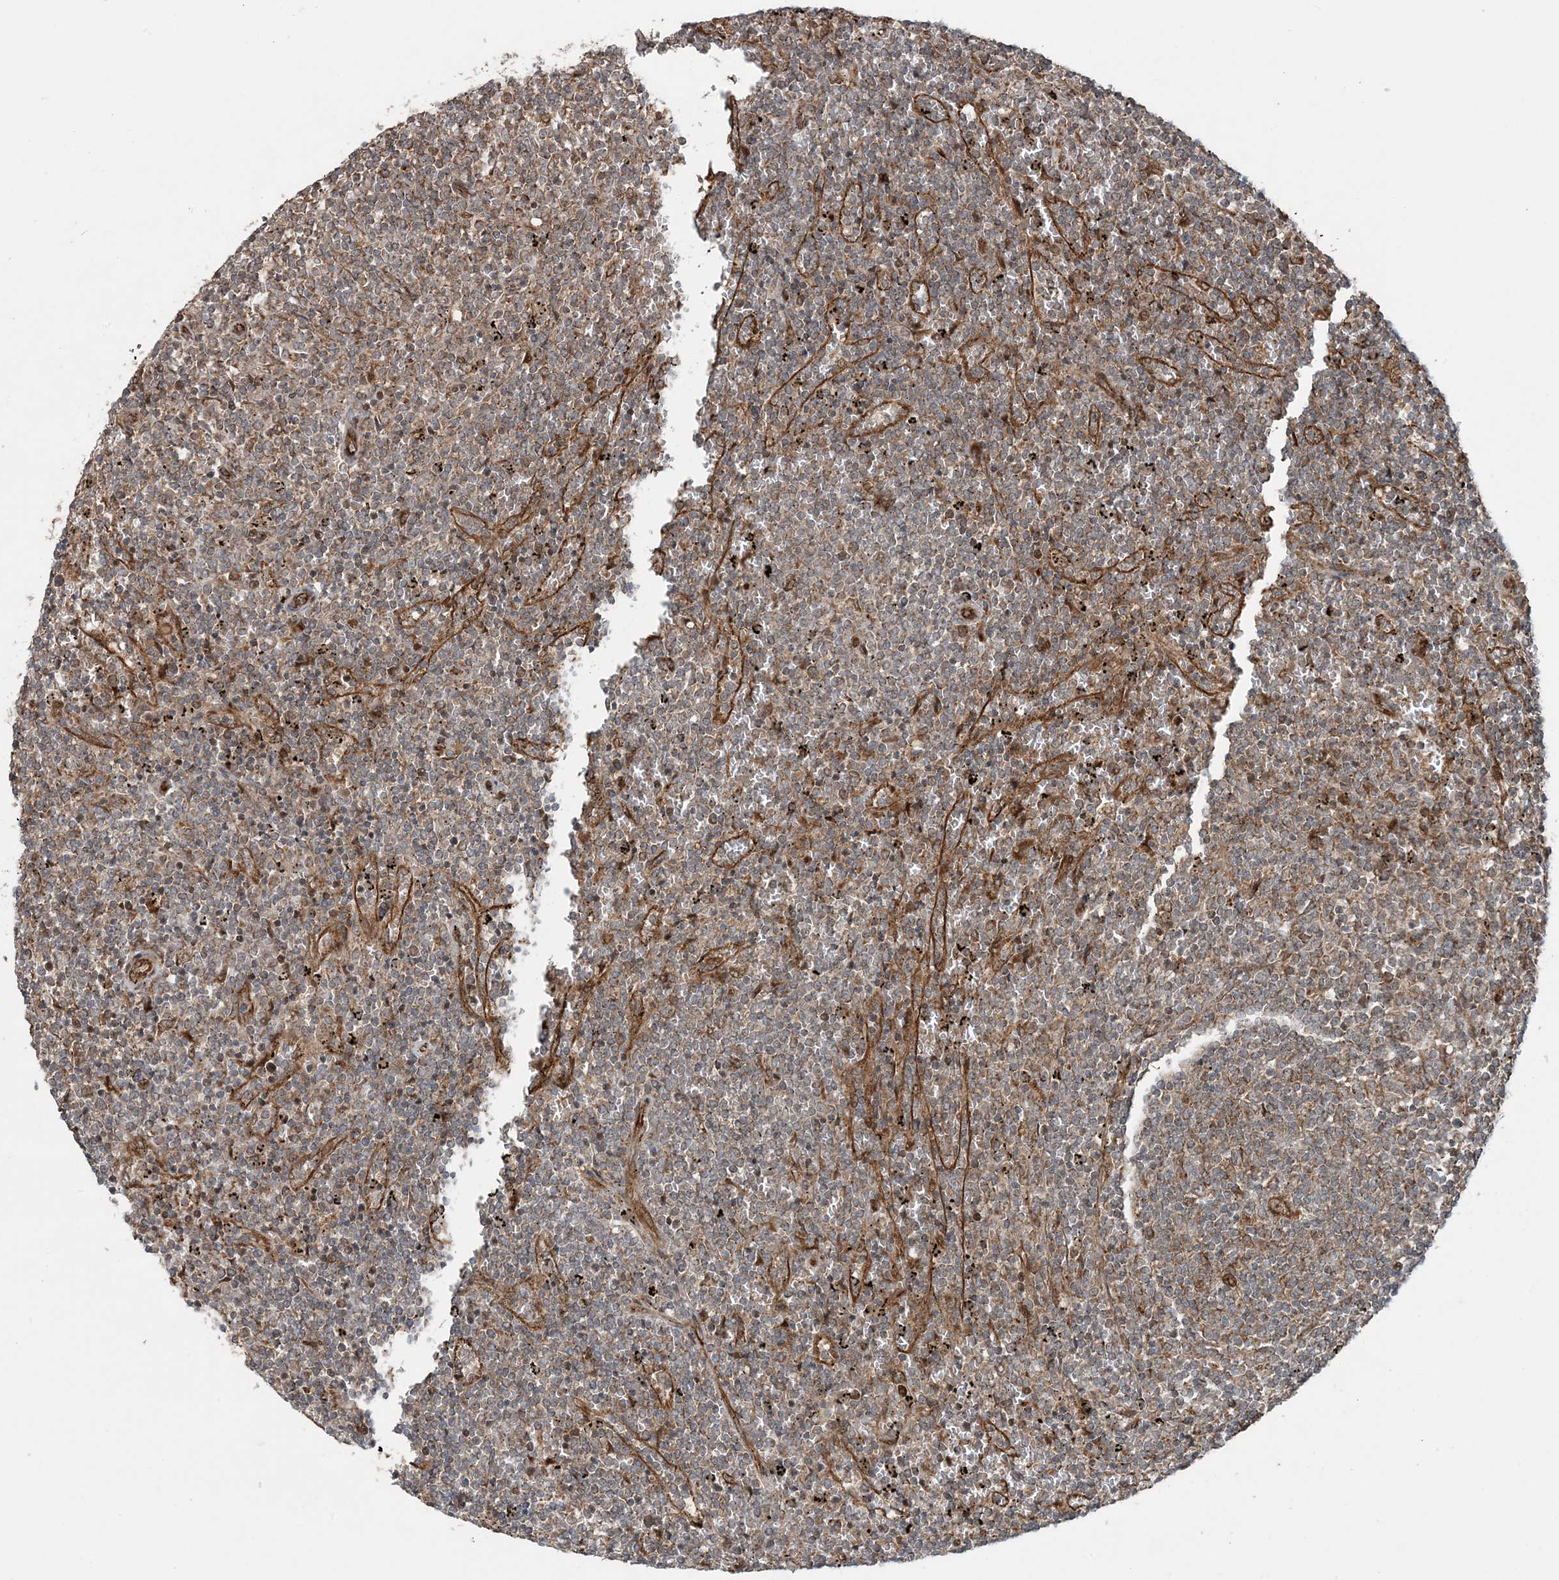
{"staining": {"intensity": "weak", "quantity": "<25%", "location": "cytoplasmic/membranous"}, "tissue": "lymphoma", "cell_type": "Tumor cells", "image_type": "cancer", "snomed": [{"axis": "morphology", "description": "Malignant lymphoma, non-Hodgkin's type, Low grade"}, {"axis": "topography", "description": "Spleen"}], "caption": "DAB immunohistochemical staining of human lymphoma exhibits no significant staining in tumor cells.", "gene": "EDEM2", "patient": {"sex": "female", "age": 50}}